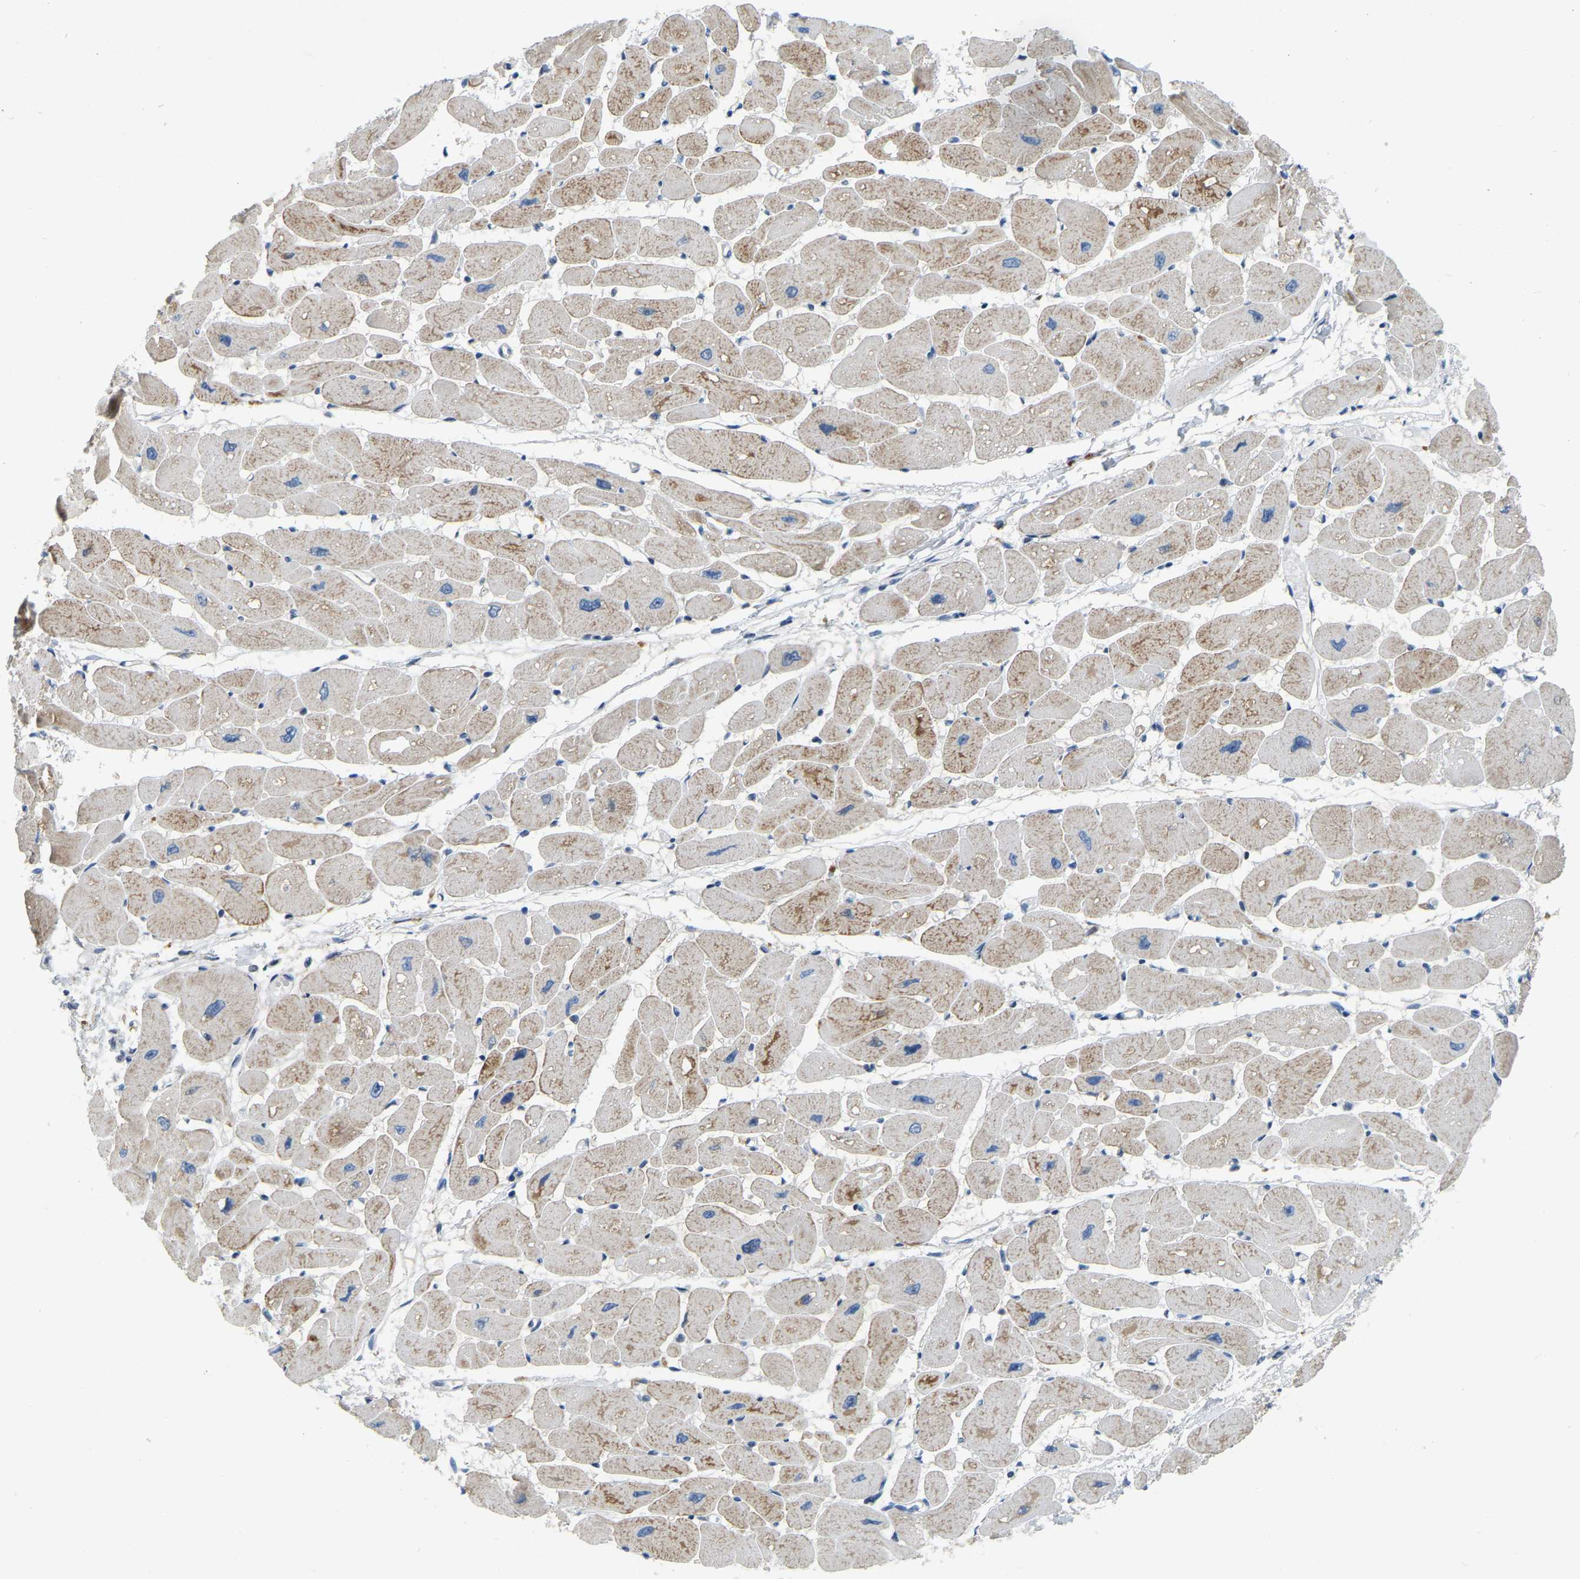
{"staining": {"intensity": "moderate", "quantity": ">75%", "location": "cytoplasmic/membranous"}, "tissue": "heart muscle", "cell_type": "Cardiomyocytes", "image_type": "normal", "snomed": [{"axis": "morphology", "description": "Normal tissue, NOS"}, {"axis": "topography", "description": "Heart"}], "caption": "IHC (DAB (3,3'-diaminobenzidine)) staining of unremarkable human heart muscle reveals moderate cytoplasmic/membranous protein positivity in approximately >75% of cardiomyocytes. Immunohistochemistry (ihc) stains the protein in brown and the nuclei are stained blue.", "gene": "ENSG00000283765", "patient": {"sex": "female", "age": 54}}